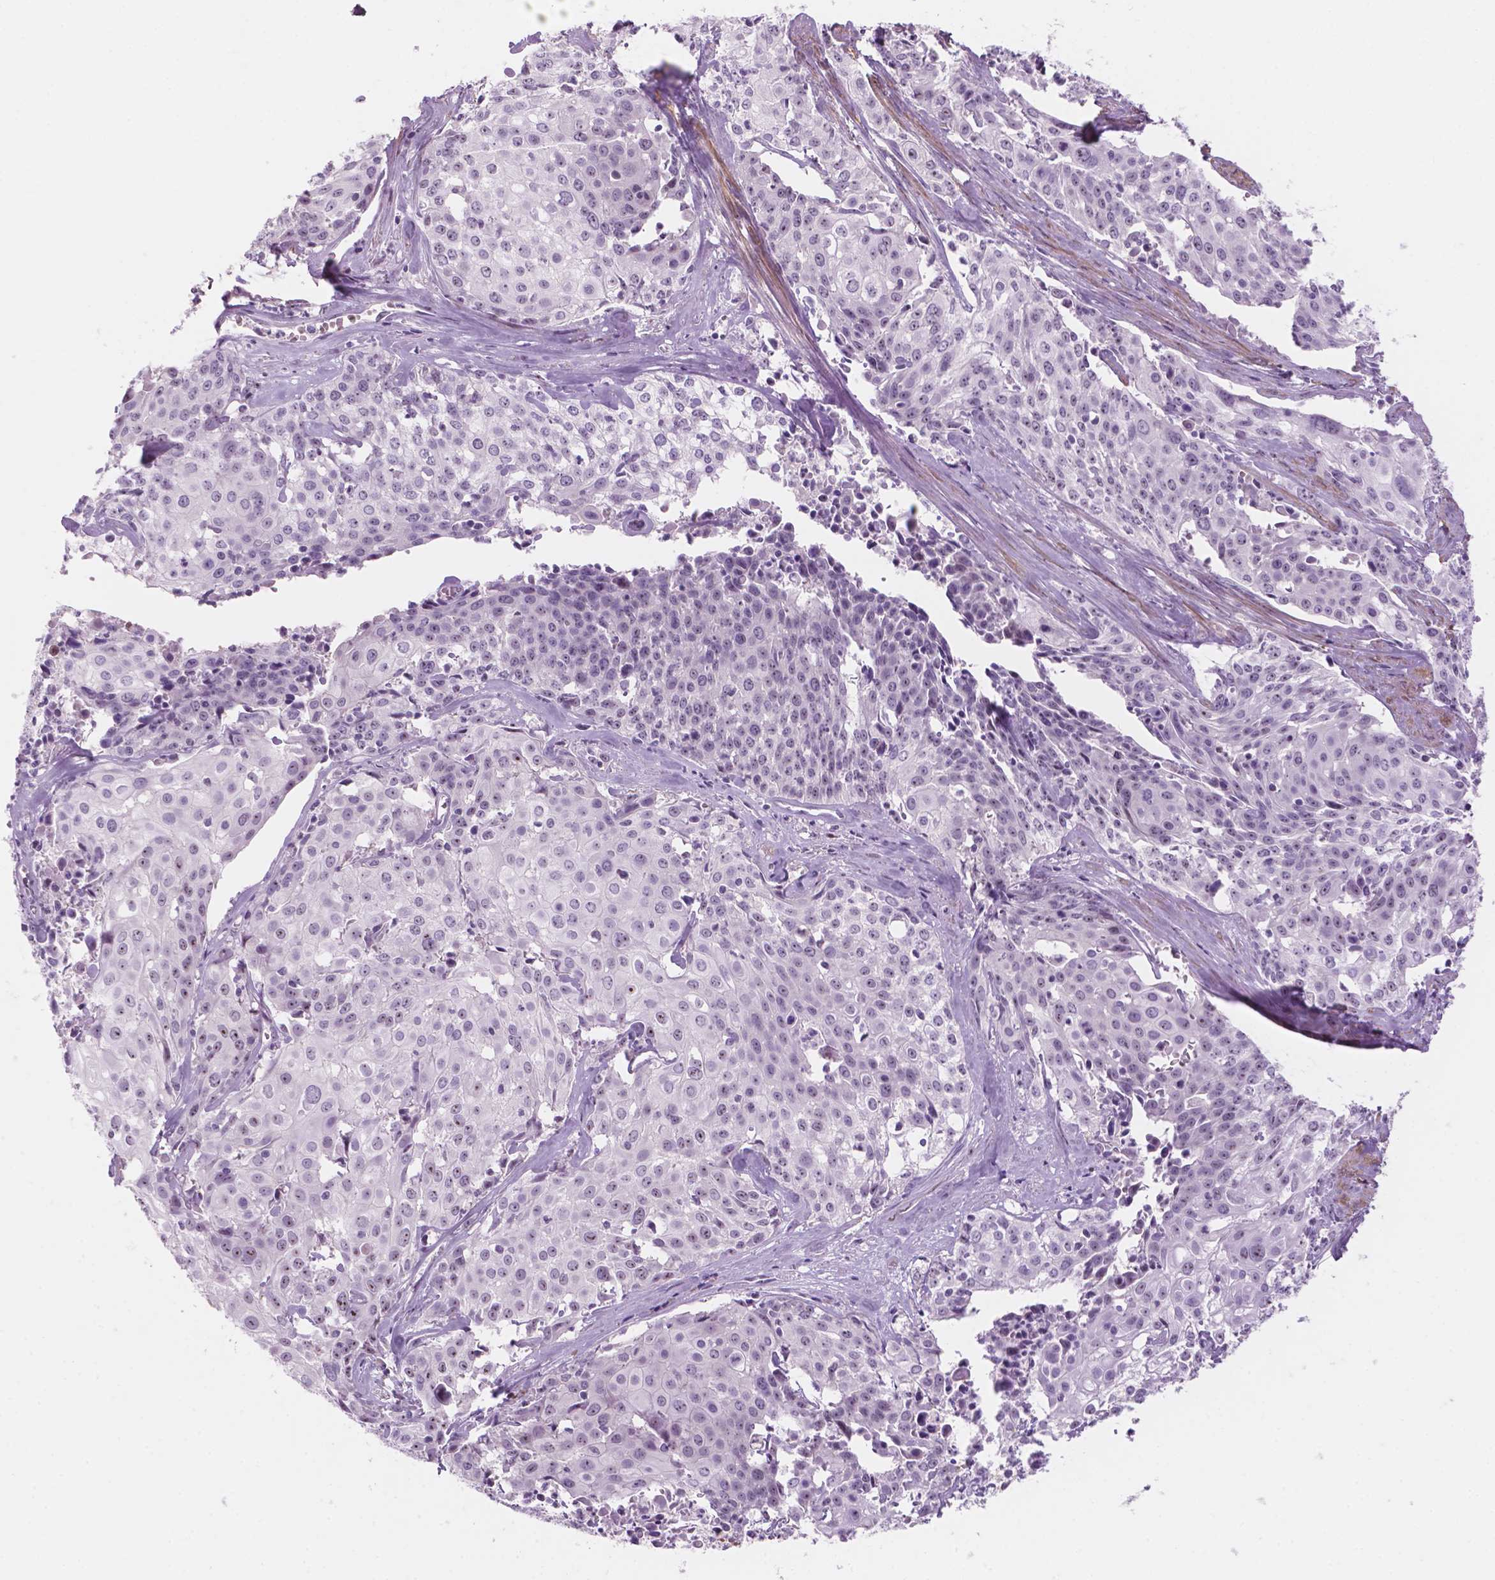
{"staining": {"intensity": "negative", "quantity": "none", "location": "none"}, "tissue": "cervical cancer", "cell_type": "Tumor cells", "image_type": "cancer", "snomed": [{"axis": "morphology", "description": "Squamous cell carcinoma, NOS"}, {"axis": "topography", "description": "Cervix"}], "caption": "Immunohistochemical staining of cervical cancer reveals no significant expression in tumor cells.", "gene": "ZNF853", "patient": {"sex": "female", "age": 39}}